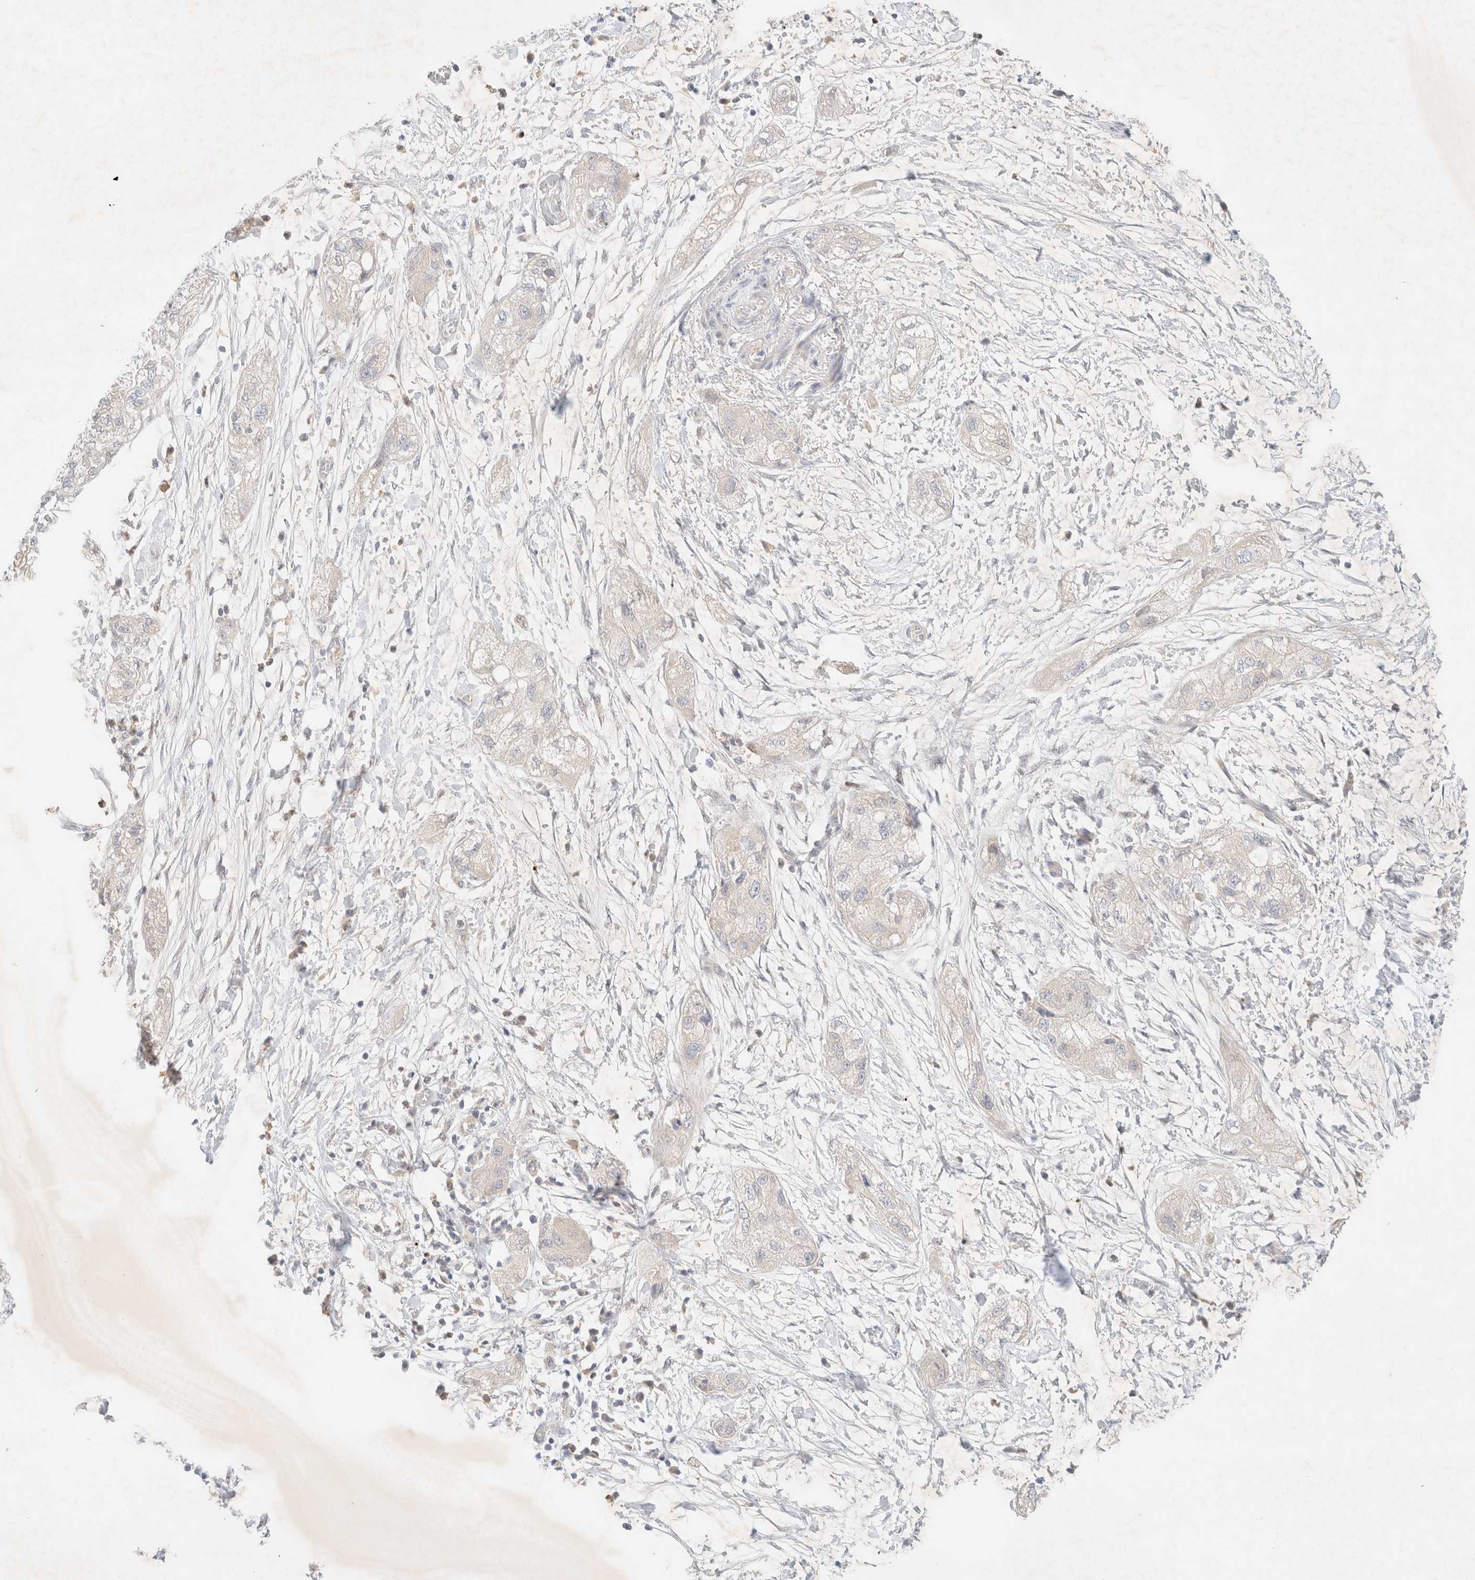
{"staining": {"intensity": "negative", "quantity": "none", "location": "none"}, "tissue": "pancreatic cancer", "cell_type": "Tumor cells", "image_type": "cancer", "snomed": [{"axis": "morphology", "description": "Adenocarcinoma, NOS"}, {"axis": "topography", "description": "Pancreas"}], "caption": "The photomicrograph shows no staining of tumor cells in pancreatic cancer.", "gene": "SGSM2", "patient": {"sex": "female", "age": 78}}